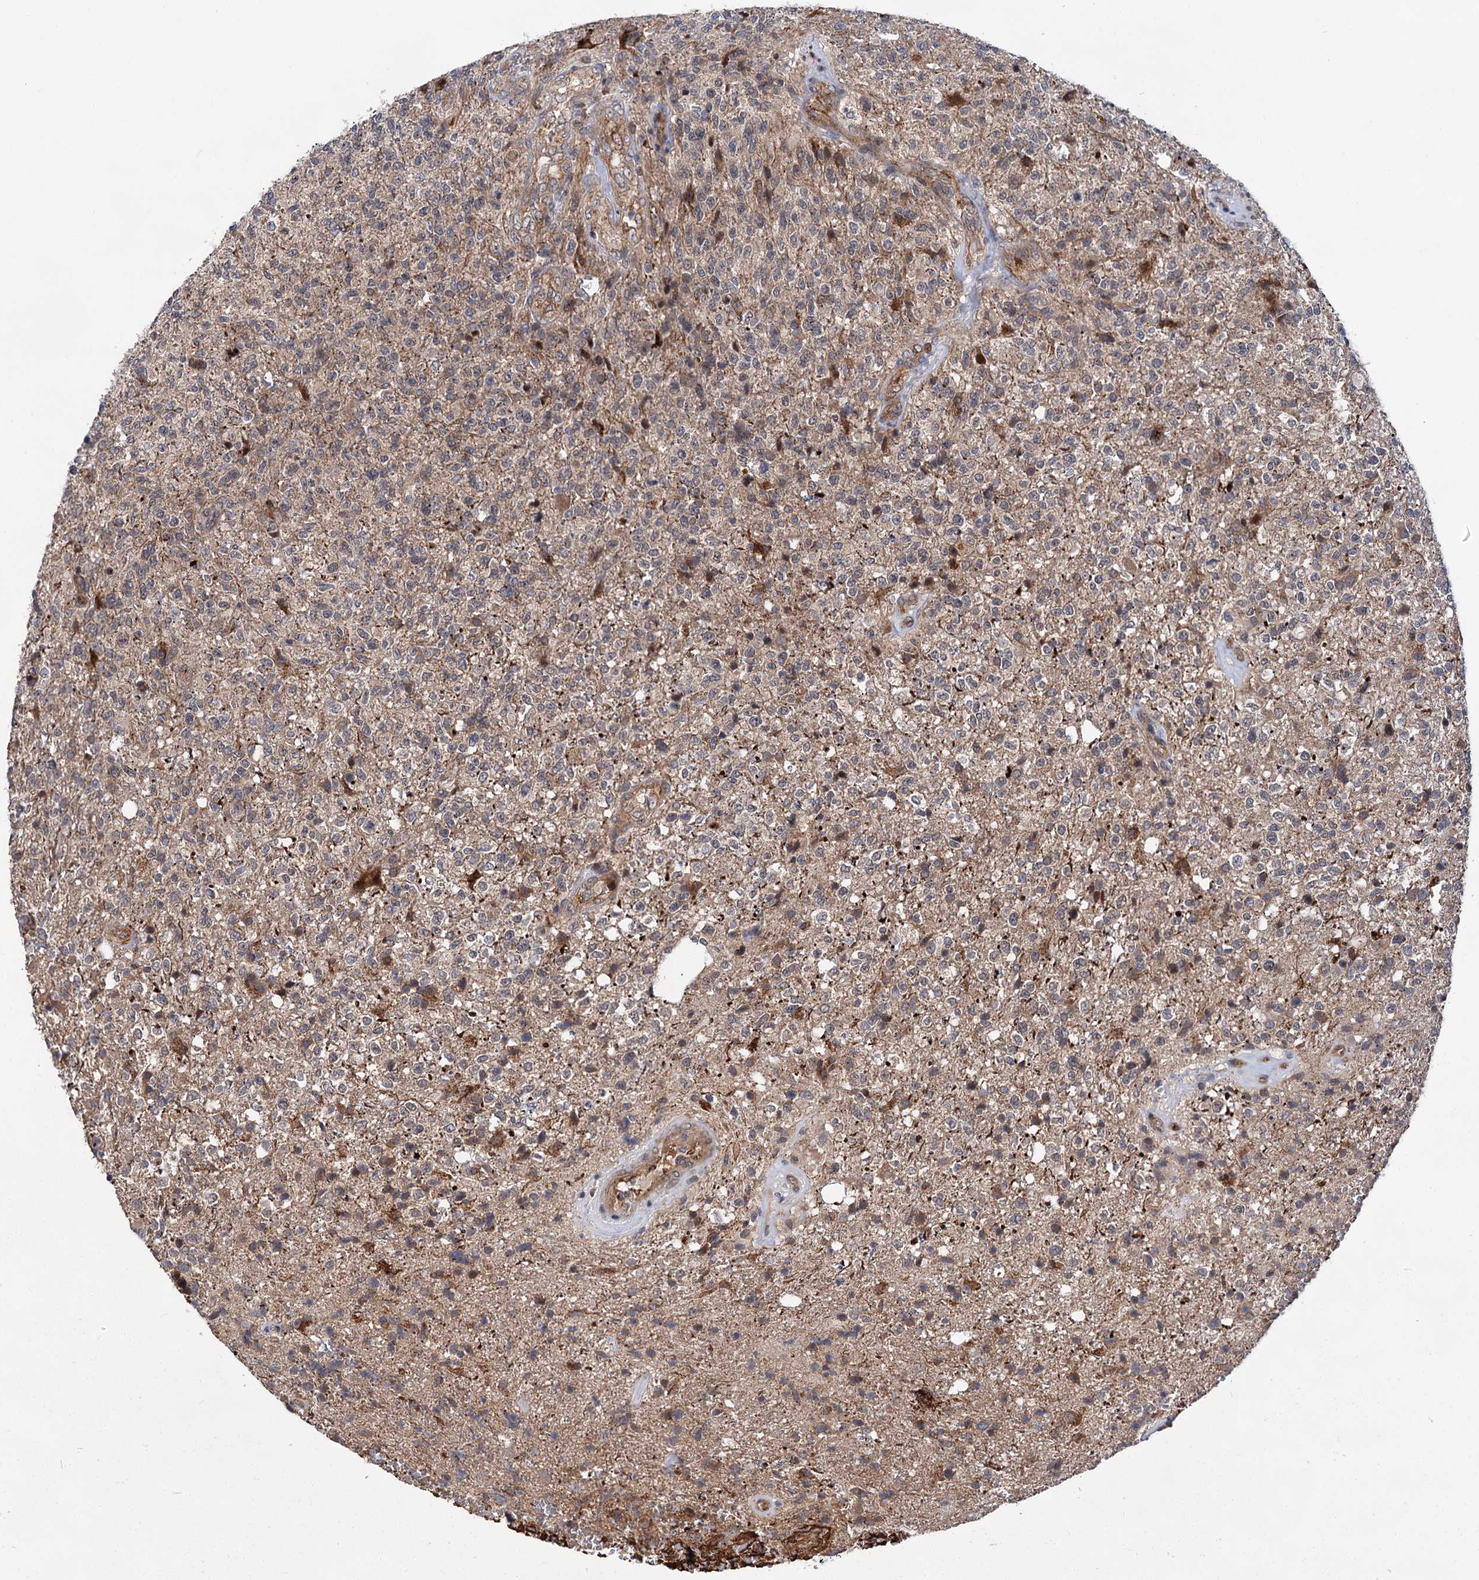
{"staining": {"intensity": "weak", "quantity": "25%-75%", "location": "cytoplasmic/membranous"}, "tissue": "glioma", "cell_type": "Tumor cells", "image_type": "cancer", "snomed": [{"axis": "morphology", "description": "Glioma, malignant, High grade"}, {"axis": "topography", "description": "Brain"}], "caption": "Malignant high-grade glioma stained with a brown dye demonstrates weak cytoplasmic/membranous positive staining in approximately 25%-75% of tumor cells.", "gene": "ABLIM1", "patient": {"sex": "male", "age": 56}}